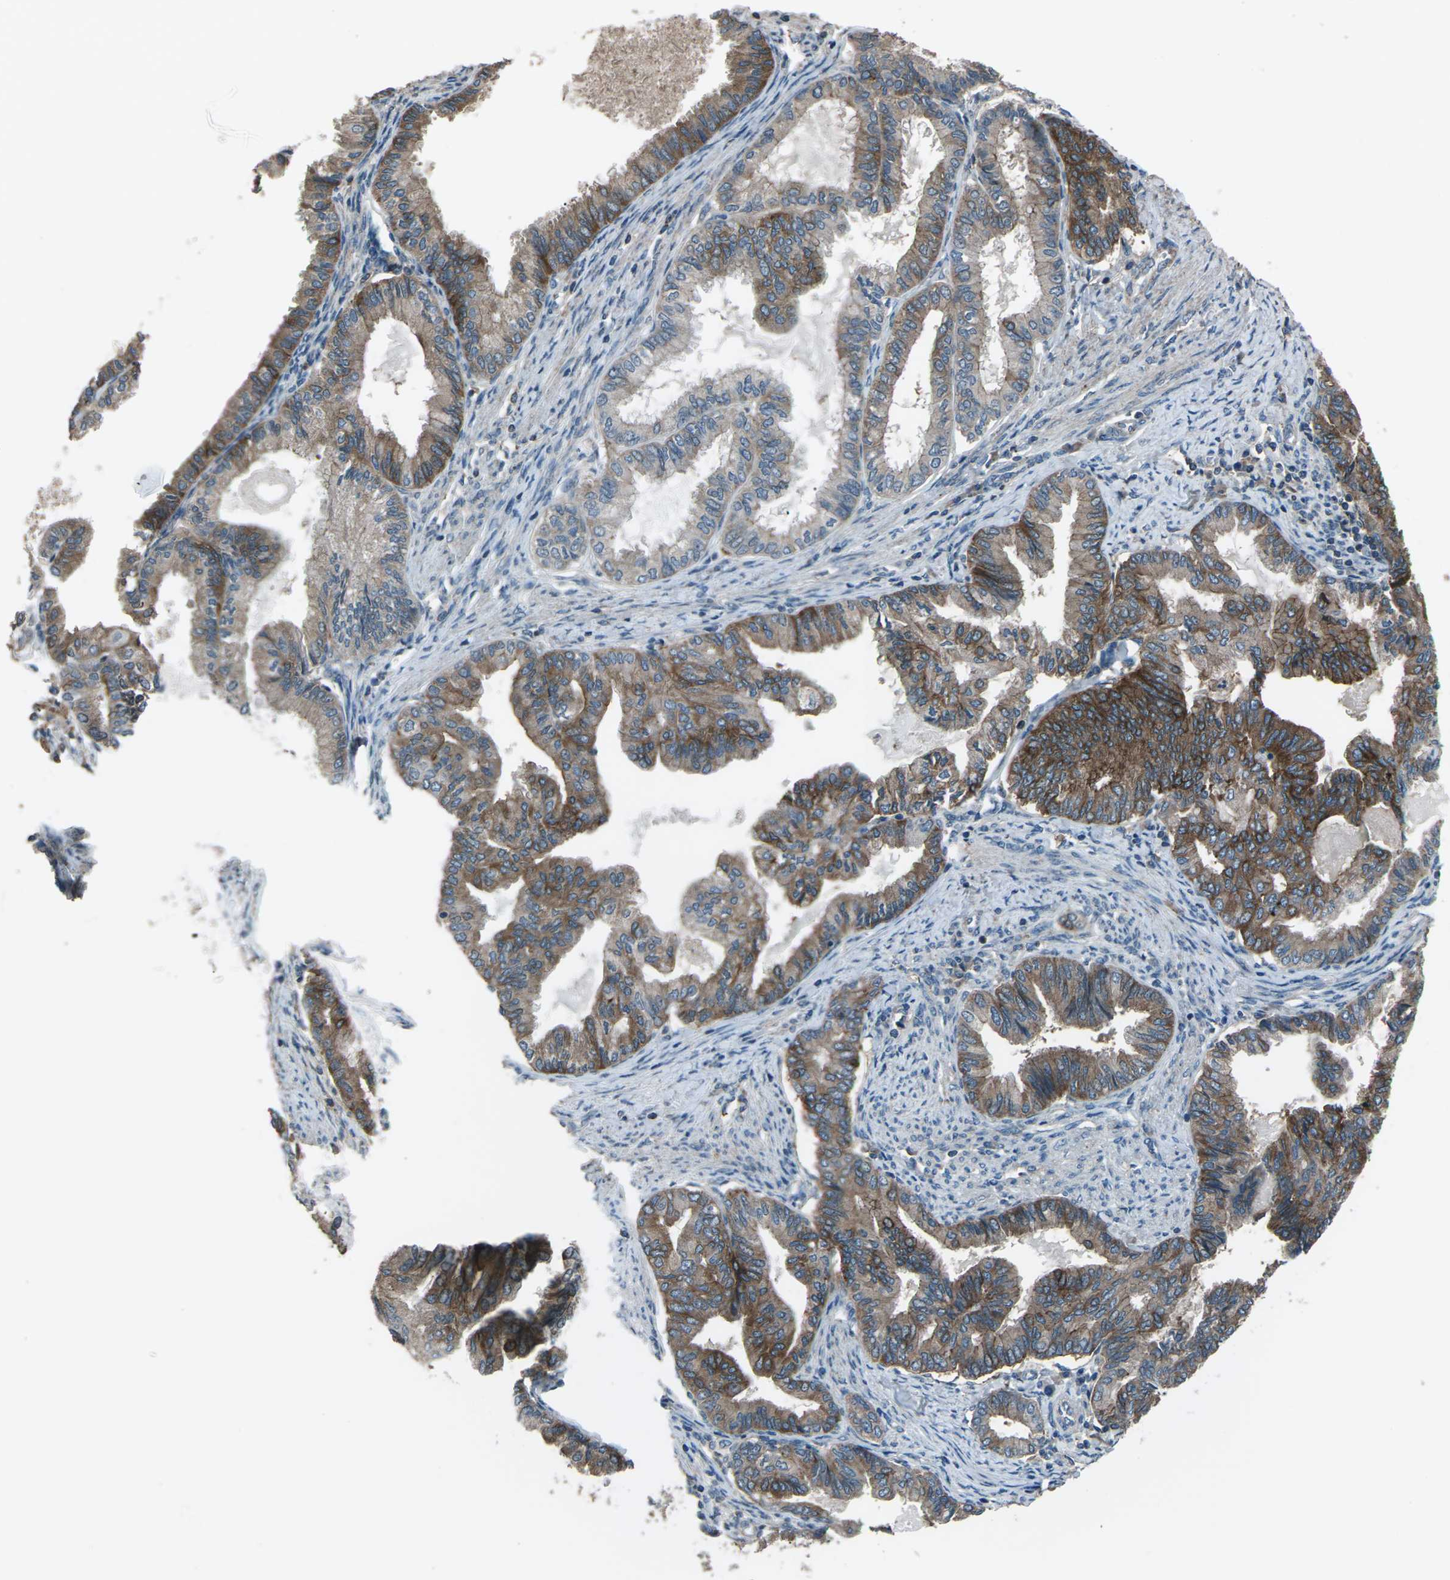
{"staining": {"intensity": "strong", "quantity": "25%-75%", "location": "cytoplasmic/membranous"}, "tissue": "endometrial cancer", "cell_type": "Tumor cells", "image_type": "cancer", "snomed": [{"axis": "morphology", "description": "Adenocarcinoma, NOS"}, {"axis": "topography", "description": "Endometrium"}], "caption": "IHC micrograph of human endometrial adenocarcinoma stained for a protein (brown), which shows high levels of strong cytoplasmic/membranous expression in about 25%-75% of tumor cells.", "gene": "CMTM4", "patient": {"sex": "female", "age": 86}}